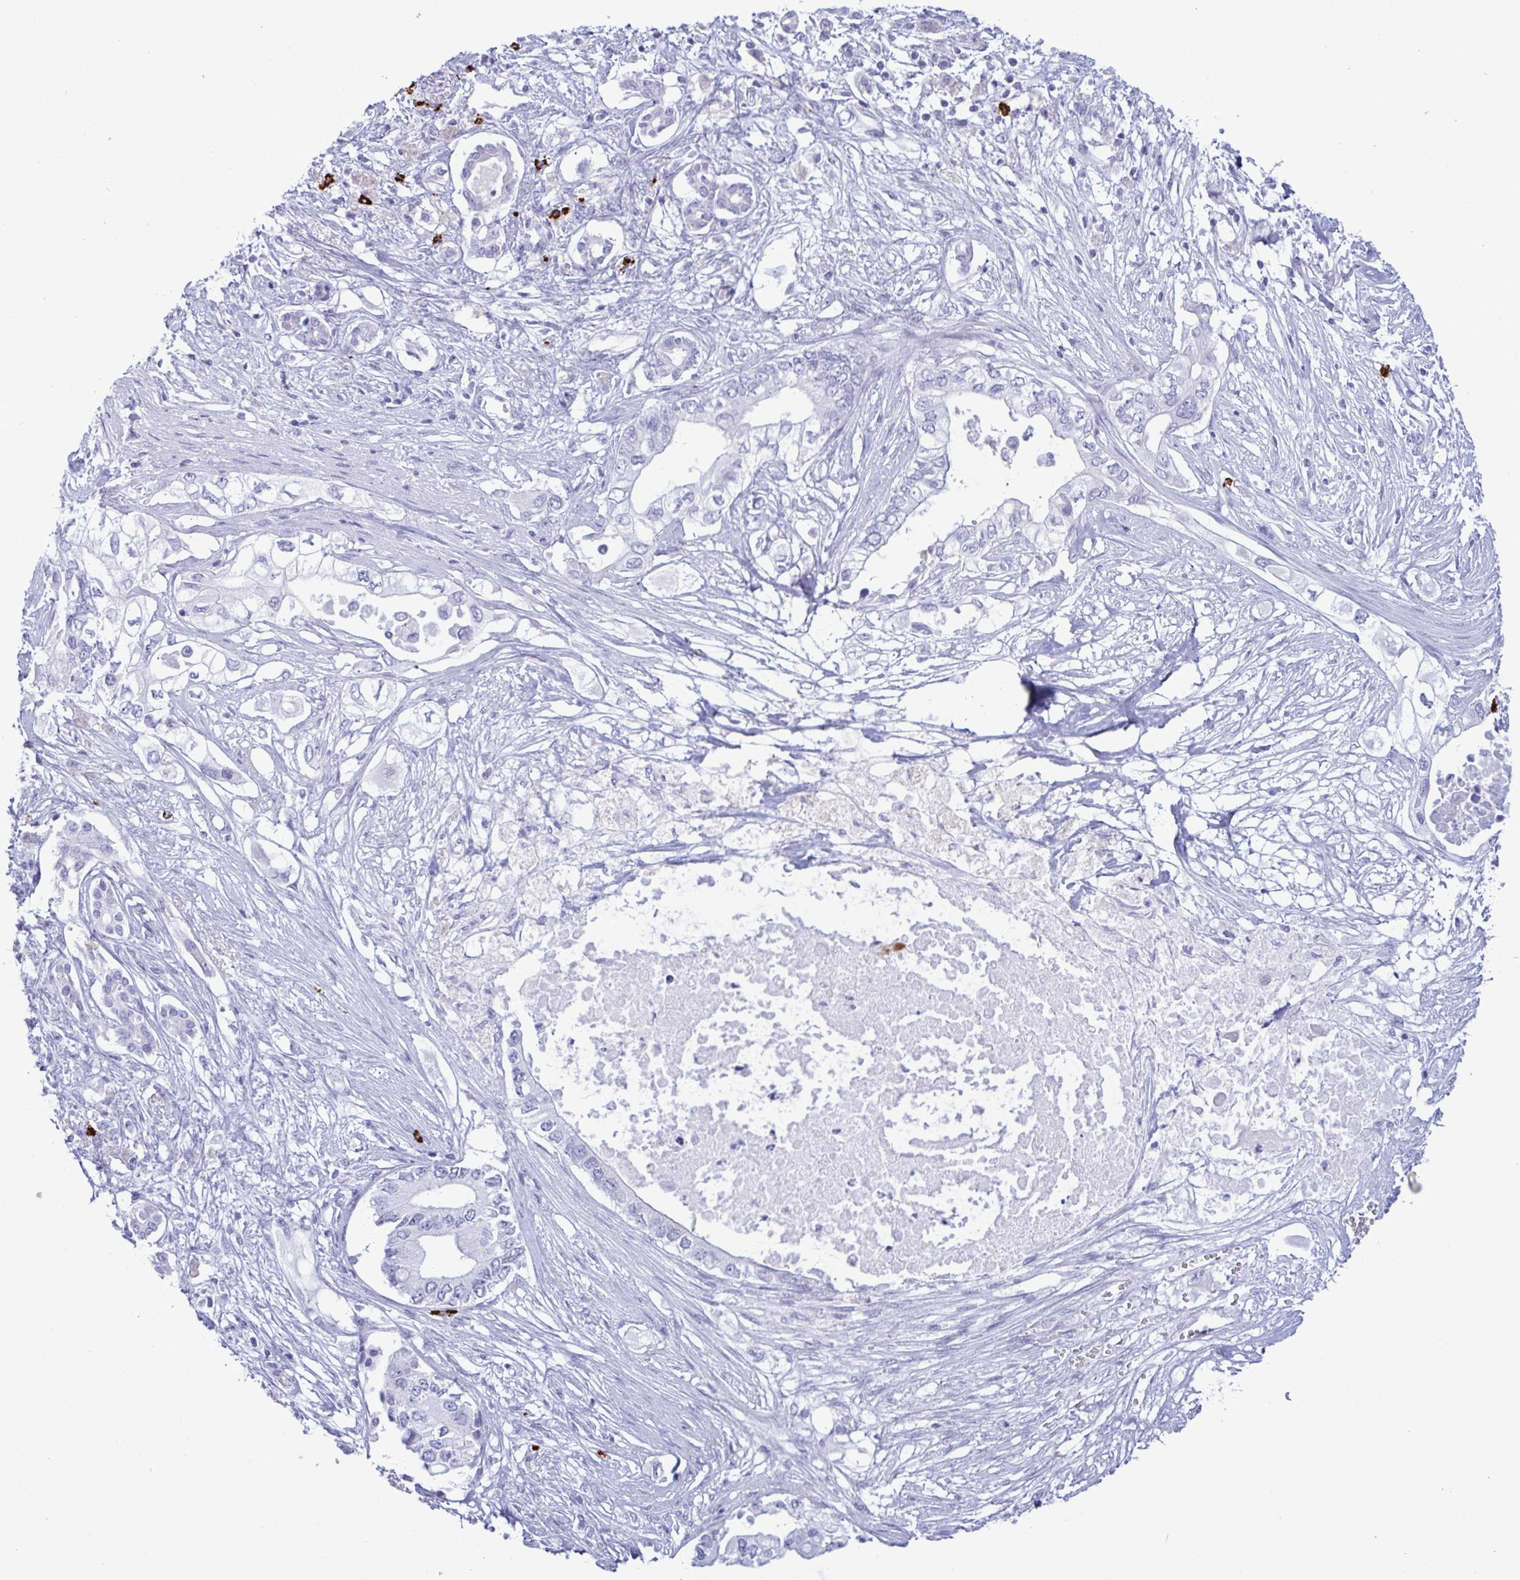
{"staining": {"intensity": "negative", "quantity": "none", "location": "none"}, "tissue": "pancreatic cancer", "cell_type": "Tumor cells", "image_type": "cancer", "snomed": [{"axis": "morphology", "description": "Adenocarcinoma, NOS"}, {"axis": "topography", "description": "Pancreas"}], "caption": "An image of human pancreatic cancer (adenocarcinoma) is negative for staining in tumor cells. (DAB IHC visualized using brightfield microscopy, high magnification).", "gene": "ZNF684", "patient": {"sex": "female", "age": 63}}